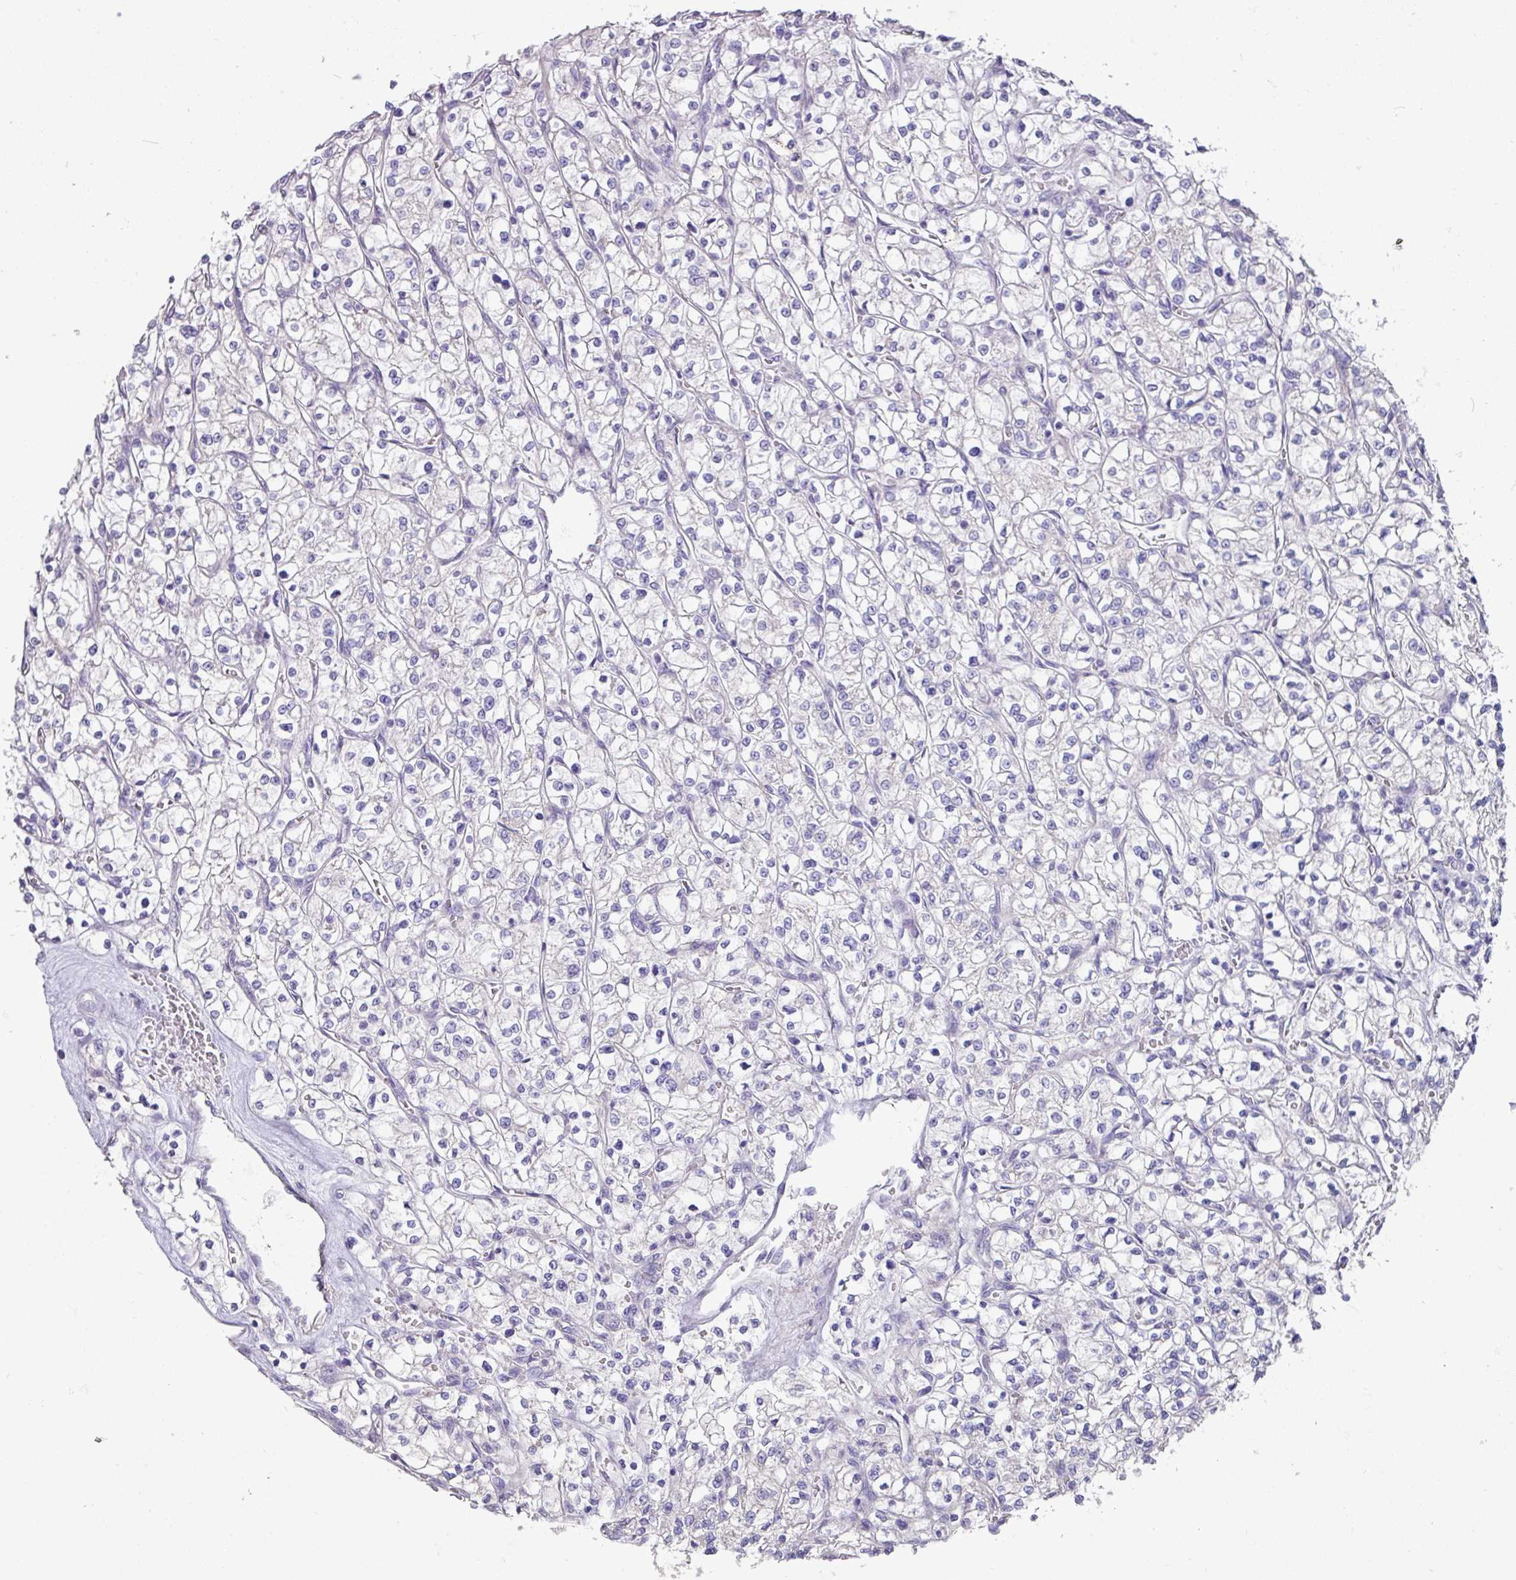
{"staining": {"intensity": "negative", "quantity": "none", "location": "none"}, "tissue": "renal cancer", "cell_type": "Tumor cells", "image_type": "cancer", "snomed": [{"axis": "morphology", "description": "Adenocarcinoma, NOS"}, {"axis": "topography", "description": "Kidney"}], "caption": "High magnification brightfield microscopy of renal adenocarcinoma stained with DAB (brown) and counterstained with hematoxylin (blue): tumor cells show no significant expression. (DAB (3,3'-diaminobenzidine) IHC, high magnification).", "gene": "MRRF", "patient": {"sex": "female", "age": 64}}